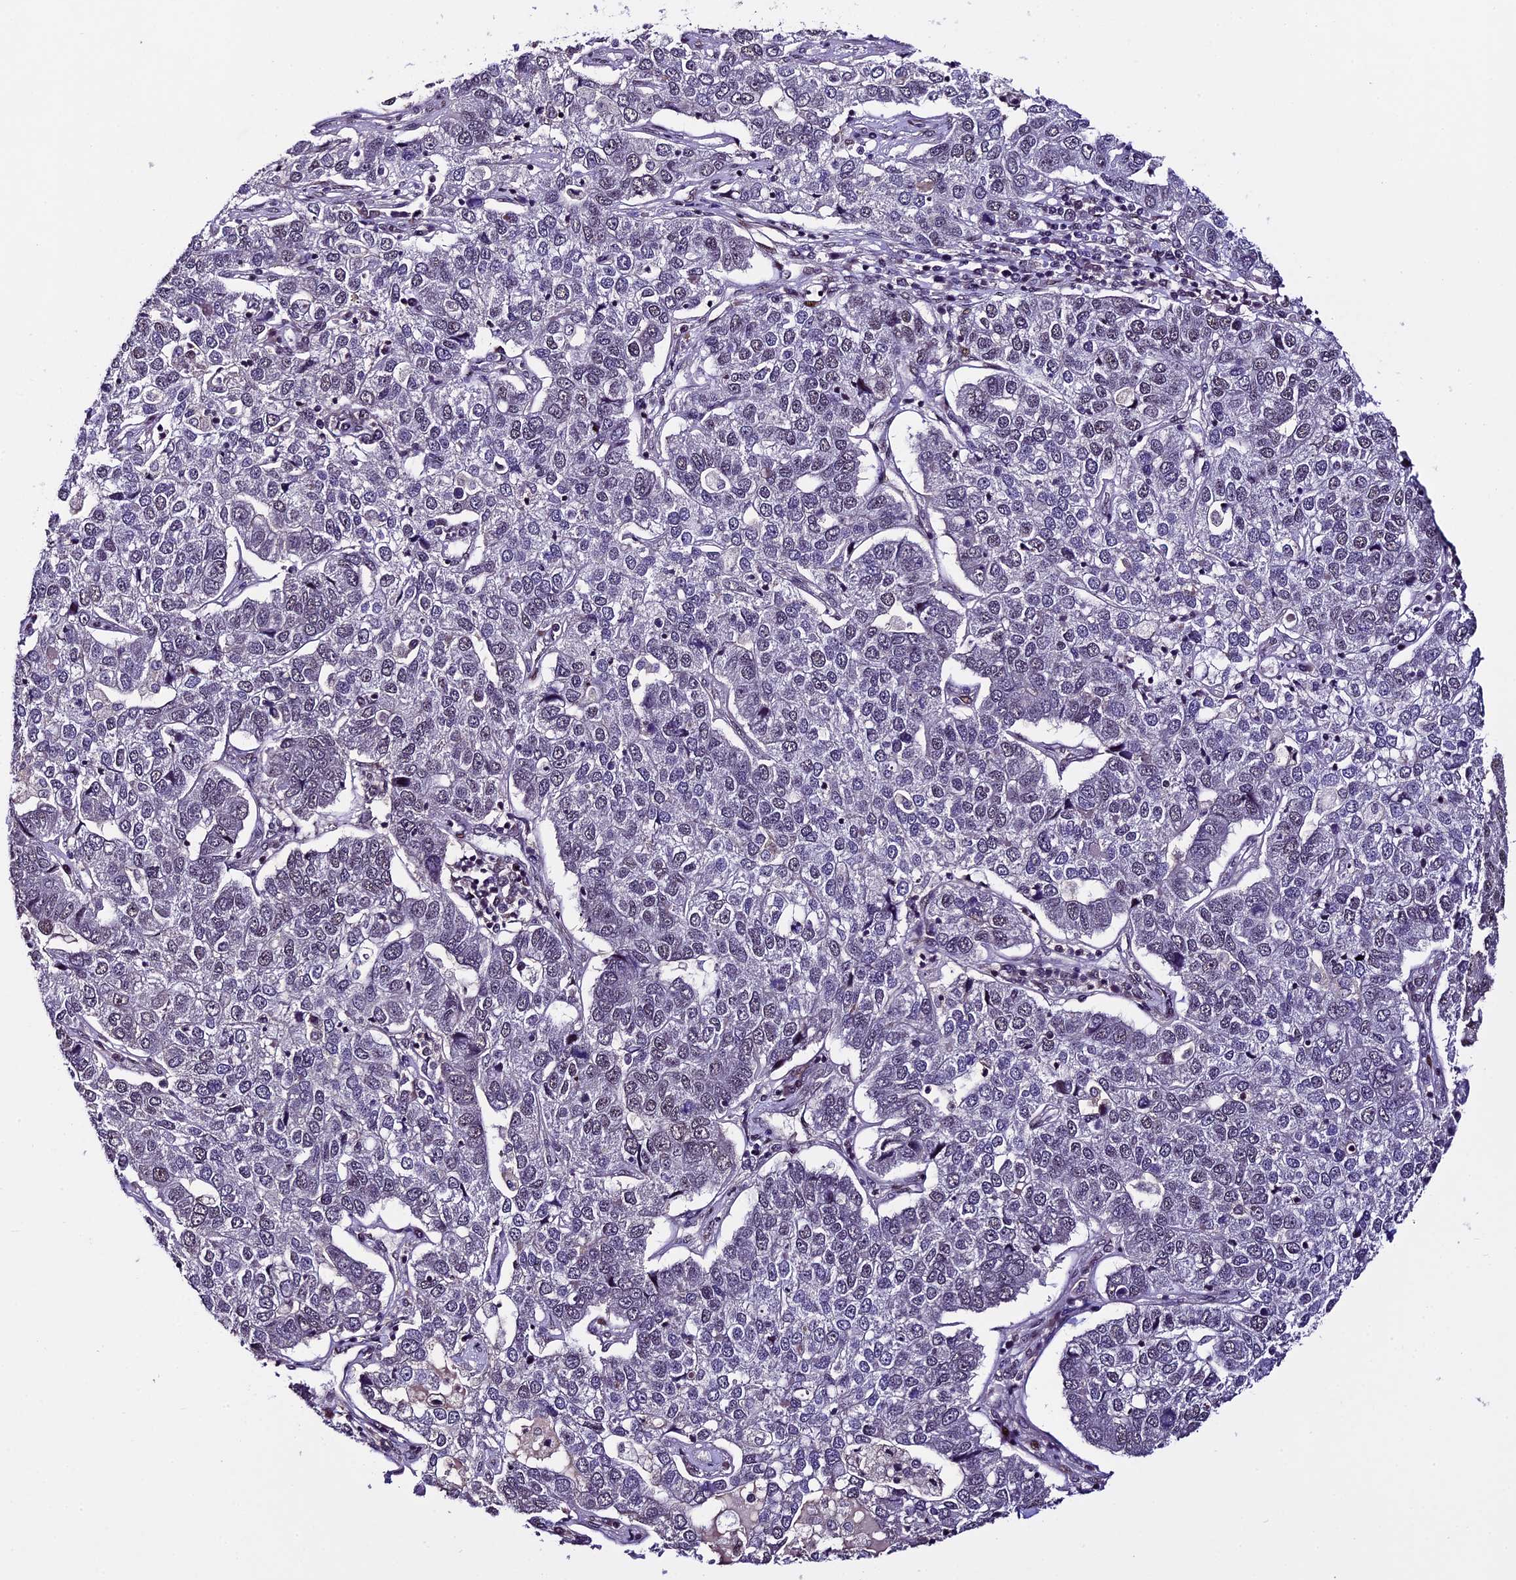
{"staining": {"intensity": "weak", "quantity": "25%-75%", "location": "nuclear"}, "tissue": "pancreatic cancer", "cell_type": "Tumor cells", "image_type": "cancer", "snomed": [{"axis": "morphology", "description": "Adenocarcinoma, NOS"}, {"axis": "topography", "description": "Pancreas"}], "caption": "Pancreatic cancer (adenocarcinoma) stained with DAB IHC demonstrates low levels of weak nuclear expression in approximately 25%-75% of tumor cells.", "gene": "TCP11L2", "patient": {"sex": "female", "age": 61}}